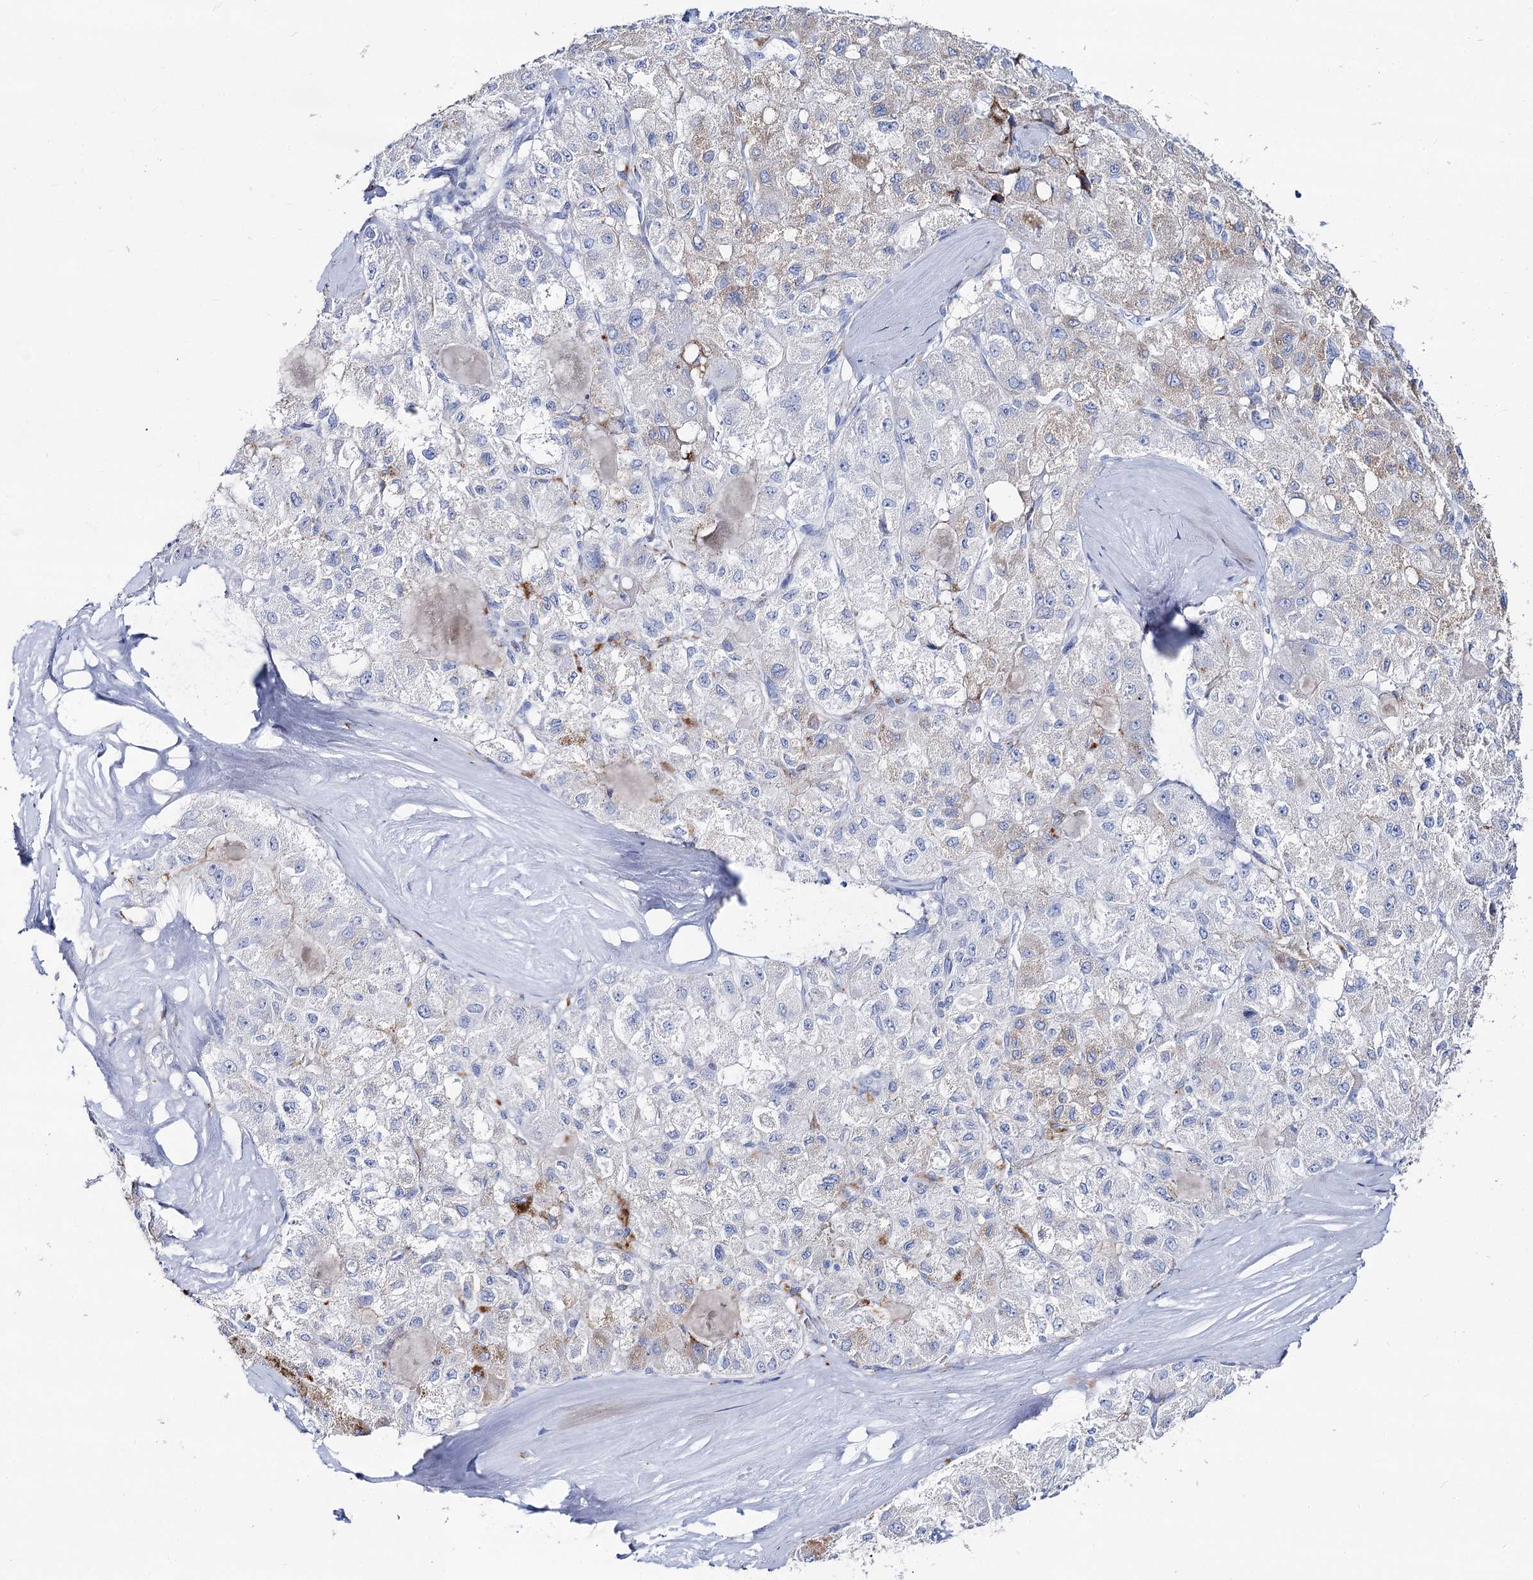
{"staining": {"intensity": "weak", "quantity": "<25%", "location": "cytoplasmic/membranous"}, "tissue": "liver cancer", "cell_type": "Tumor cells", "image_type": "cancer", "snomed": [{"axis": "morphology", "description": "Carcinoma, Hepatocellular, NOS"}, {"axis": "topography", "description": "Liver"}], "caption": "Immunohistochemical staining of human liver cancer shows no significant staining in tumor cells. (Brightfield microscopy of DAB immunohistochemistry at high magnification).", "gene": "SLC3A1", "patient": {"sex": "male", "age": 80}}